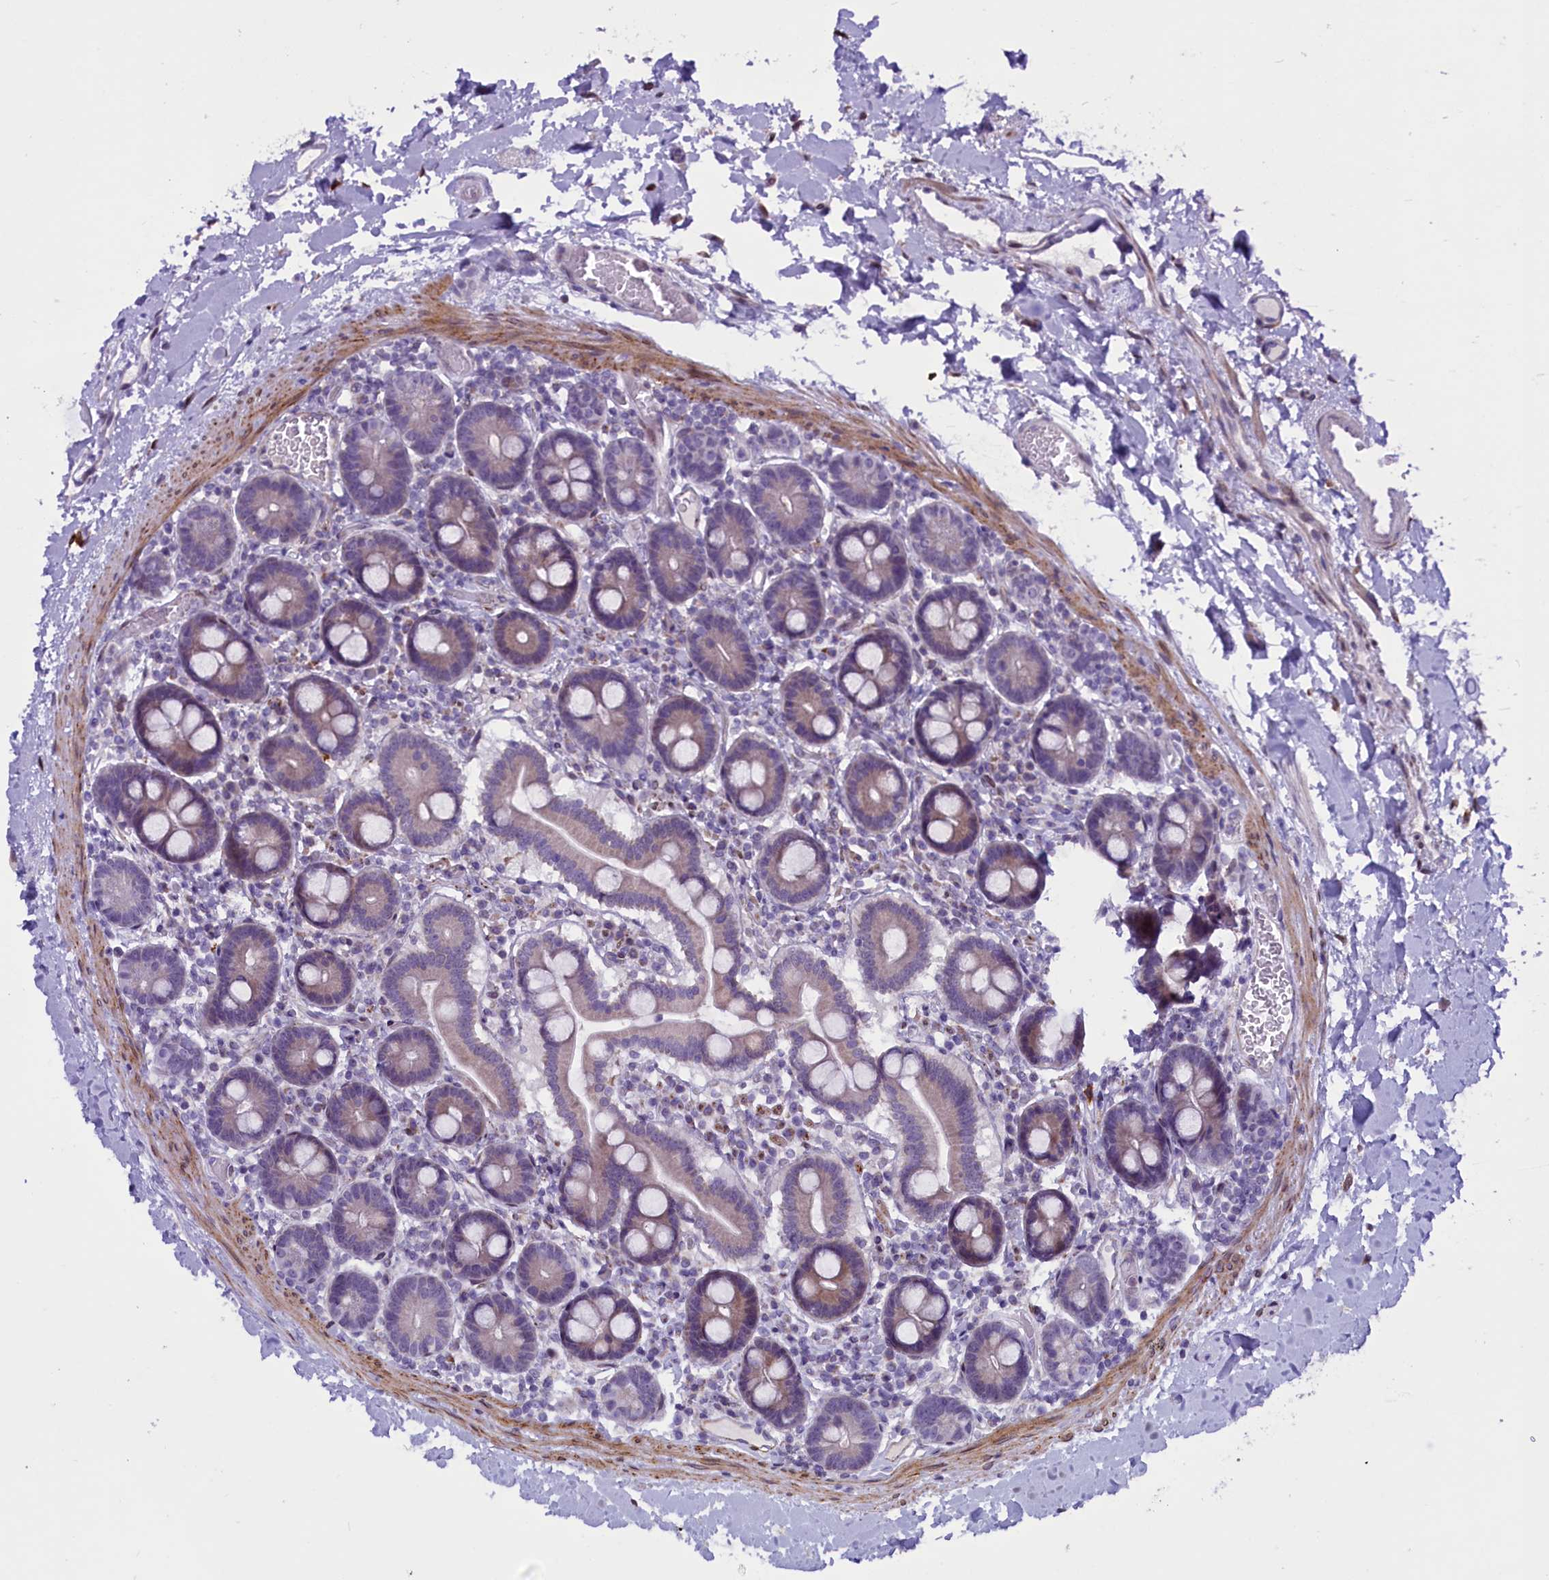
{"staining": {"intensity": "moderate", "quantity": ">75%", "location": "cytoplasmic/membranous"}, "tissue": "duodenum", "cell_type": "Glandular cells", "image_type": "normal", "snomed": [{"axis": "morphology", "description": "Normal tissue, NOS"}, {"axis": "topography", "description": "Duodenum"}], "caption": "High-power microscopy captured an immunohistochemistry (IHC) image of benign duodenum, revealing moderate cytoplasmic/membranous positivity in approximately >75% of glandular cells.", "gene": "MIEF2", "patient": {"sex": "male", "age": 55}}